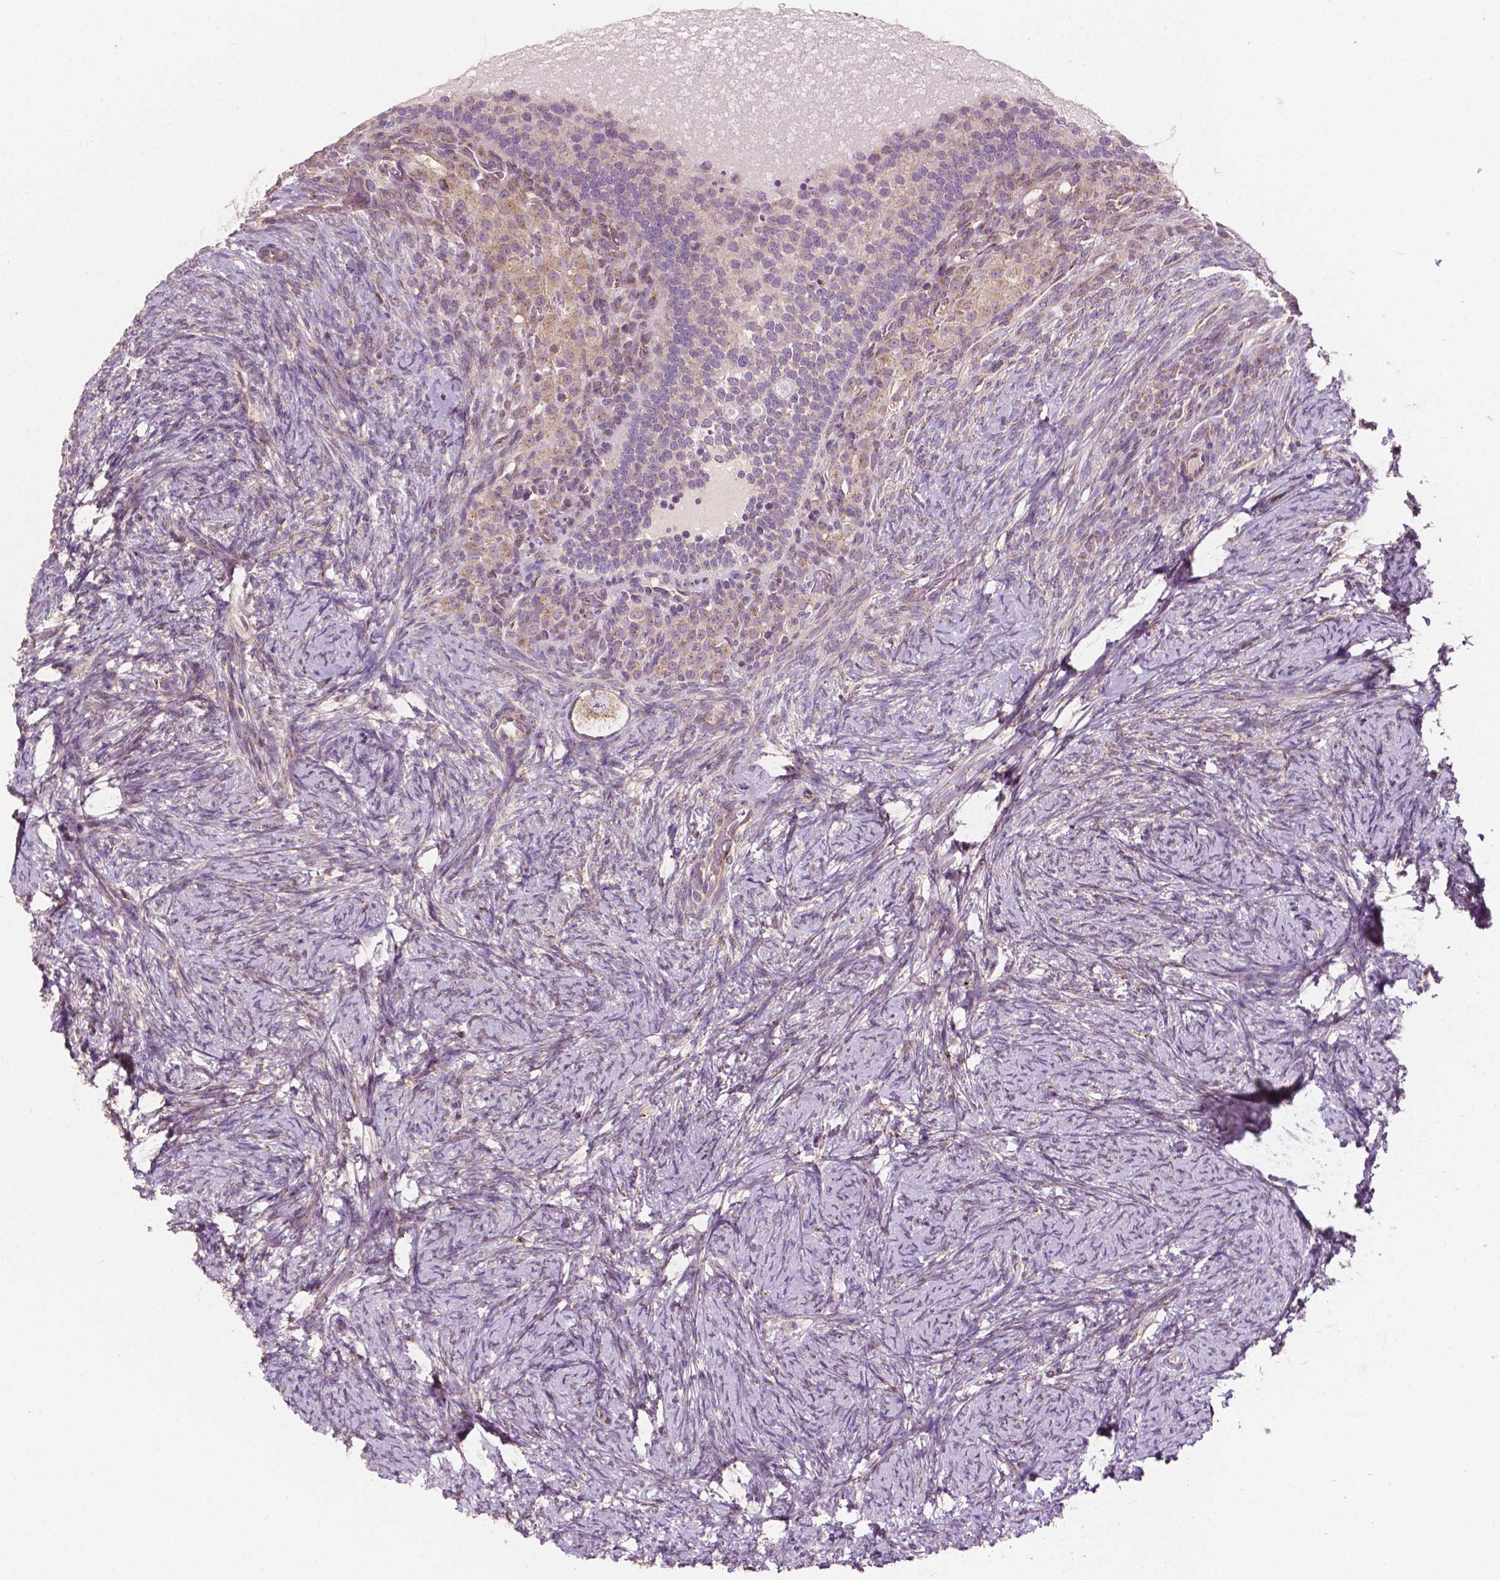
{"staining": {"intensity": "weak", "quantity": ">75%", "location": "cytoplasmic/membranous"}, "tissue": "ovary", "cell_type": "Follicle cells", "image_type": "normal", "snomed": [{"axis": "morphology", "description": "Normal tissue, NOS"}, {"axis": "topography", "description": "Ovary"}], "caption": "Benign ovary demonstrates weak cytoplasmic/membranous positivity in about >75% of follicle cells The staining is performed using DAB brown chromogen to label protein expression. The nuclei are counter-stained blue using hematoxylin..", "gene": "EBAG9", "patient": {"sex": "female", "age": 34}}